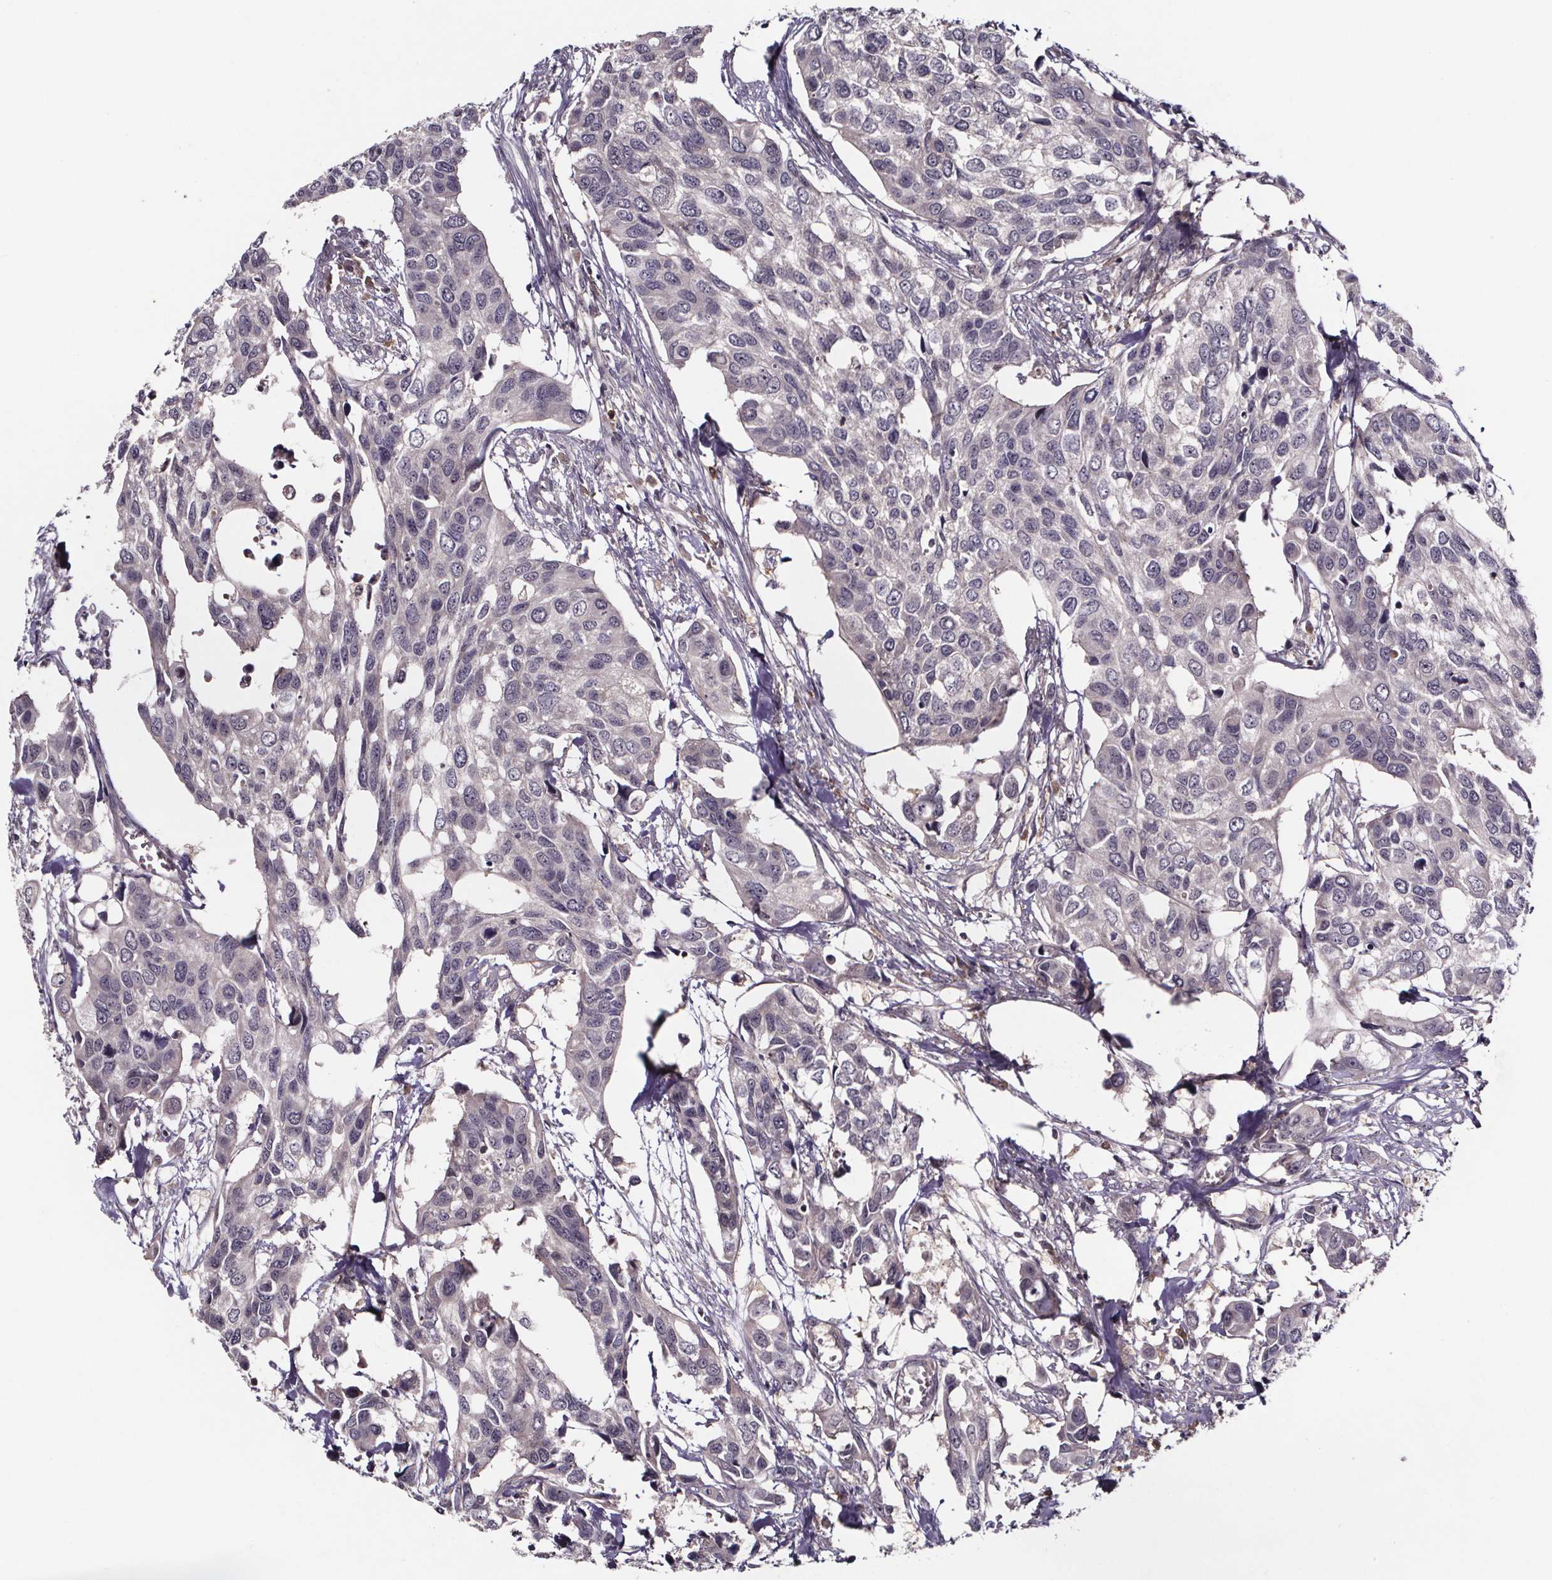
{"staining": {"intensity": "negative", "quantity": "none", "location": "none"}, "tissue": "urothelial cancer", "cell_type": "Tumor cells", "image_type": "cancer", "snomed": [{"axis": "morphology", "description": "Urothelial carcinoma, High grade"}, {"axis": "topography", "description": "Urinary bladder"}], "caption": "A micrograph of urothelial carcinoma (high-grade) stained for a protein demonstrates no brown staining in tumor cells. Brightfield microscopy of immunohistochemistry stained with DAB (3,3'-diaminobenzidine) (brown) and hematoxylin (blue), captured at high magnification.", "gene": "SMIM1", "patient": {"sex": "male", "age": 60}}